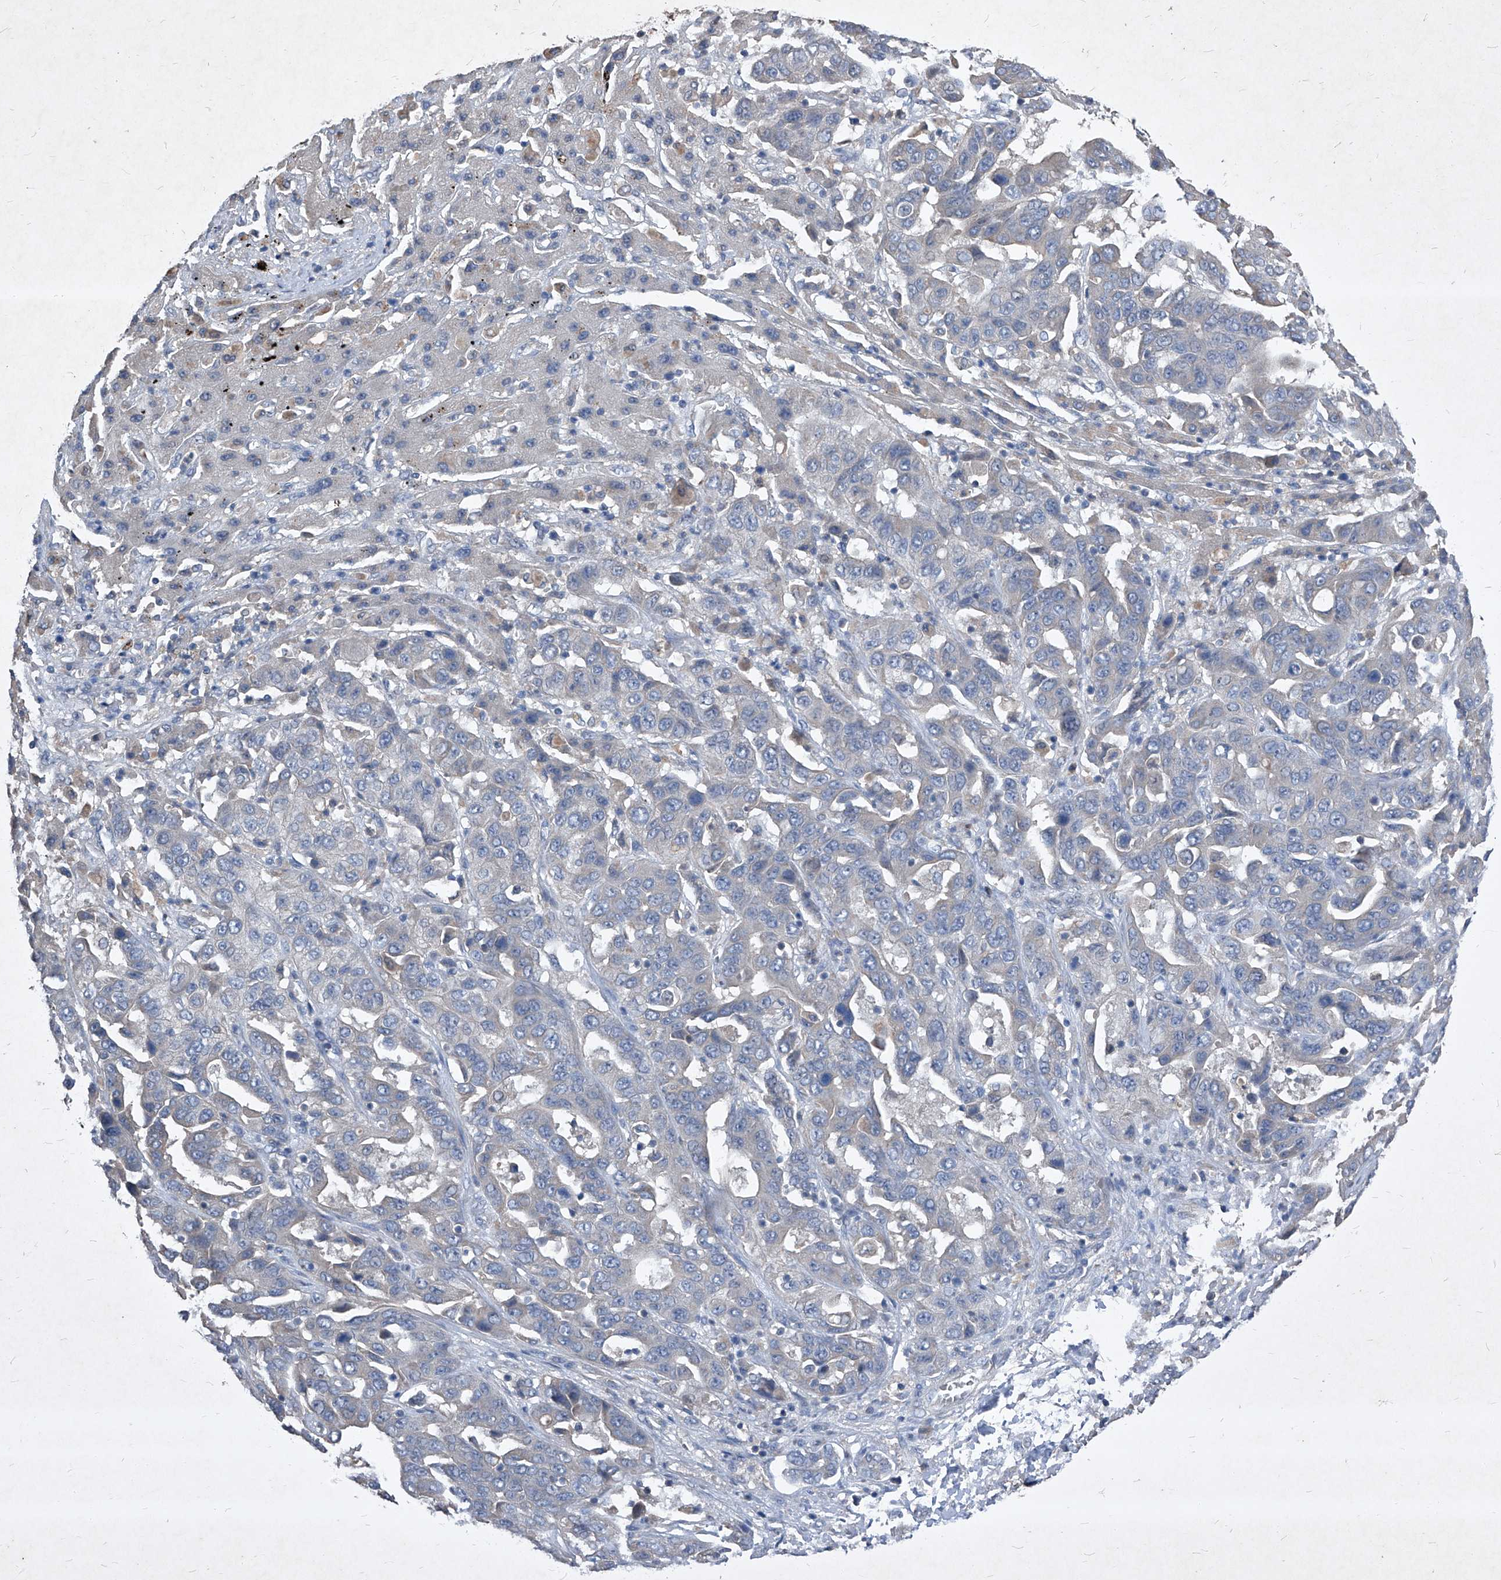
{"staining": {"intensity": "negative", "quantity": "none", "location": "none"}, "tissue": "liver cancer", "cell_type": "Tumor cells", "image_type": "cancer", "snomed": [{"axis": "morphology", "description": "Cholangiocarcinoma"}, {"axis": "topography", "description": "Liver"}], "caption": "Immunohistochemistry (IHC) of liver cancer demonstrates no expression in tumor cells.", "gene": "SYNGR1", "patient": {"sex": "female", "age": 52}}